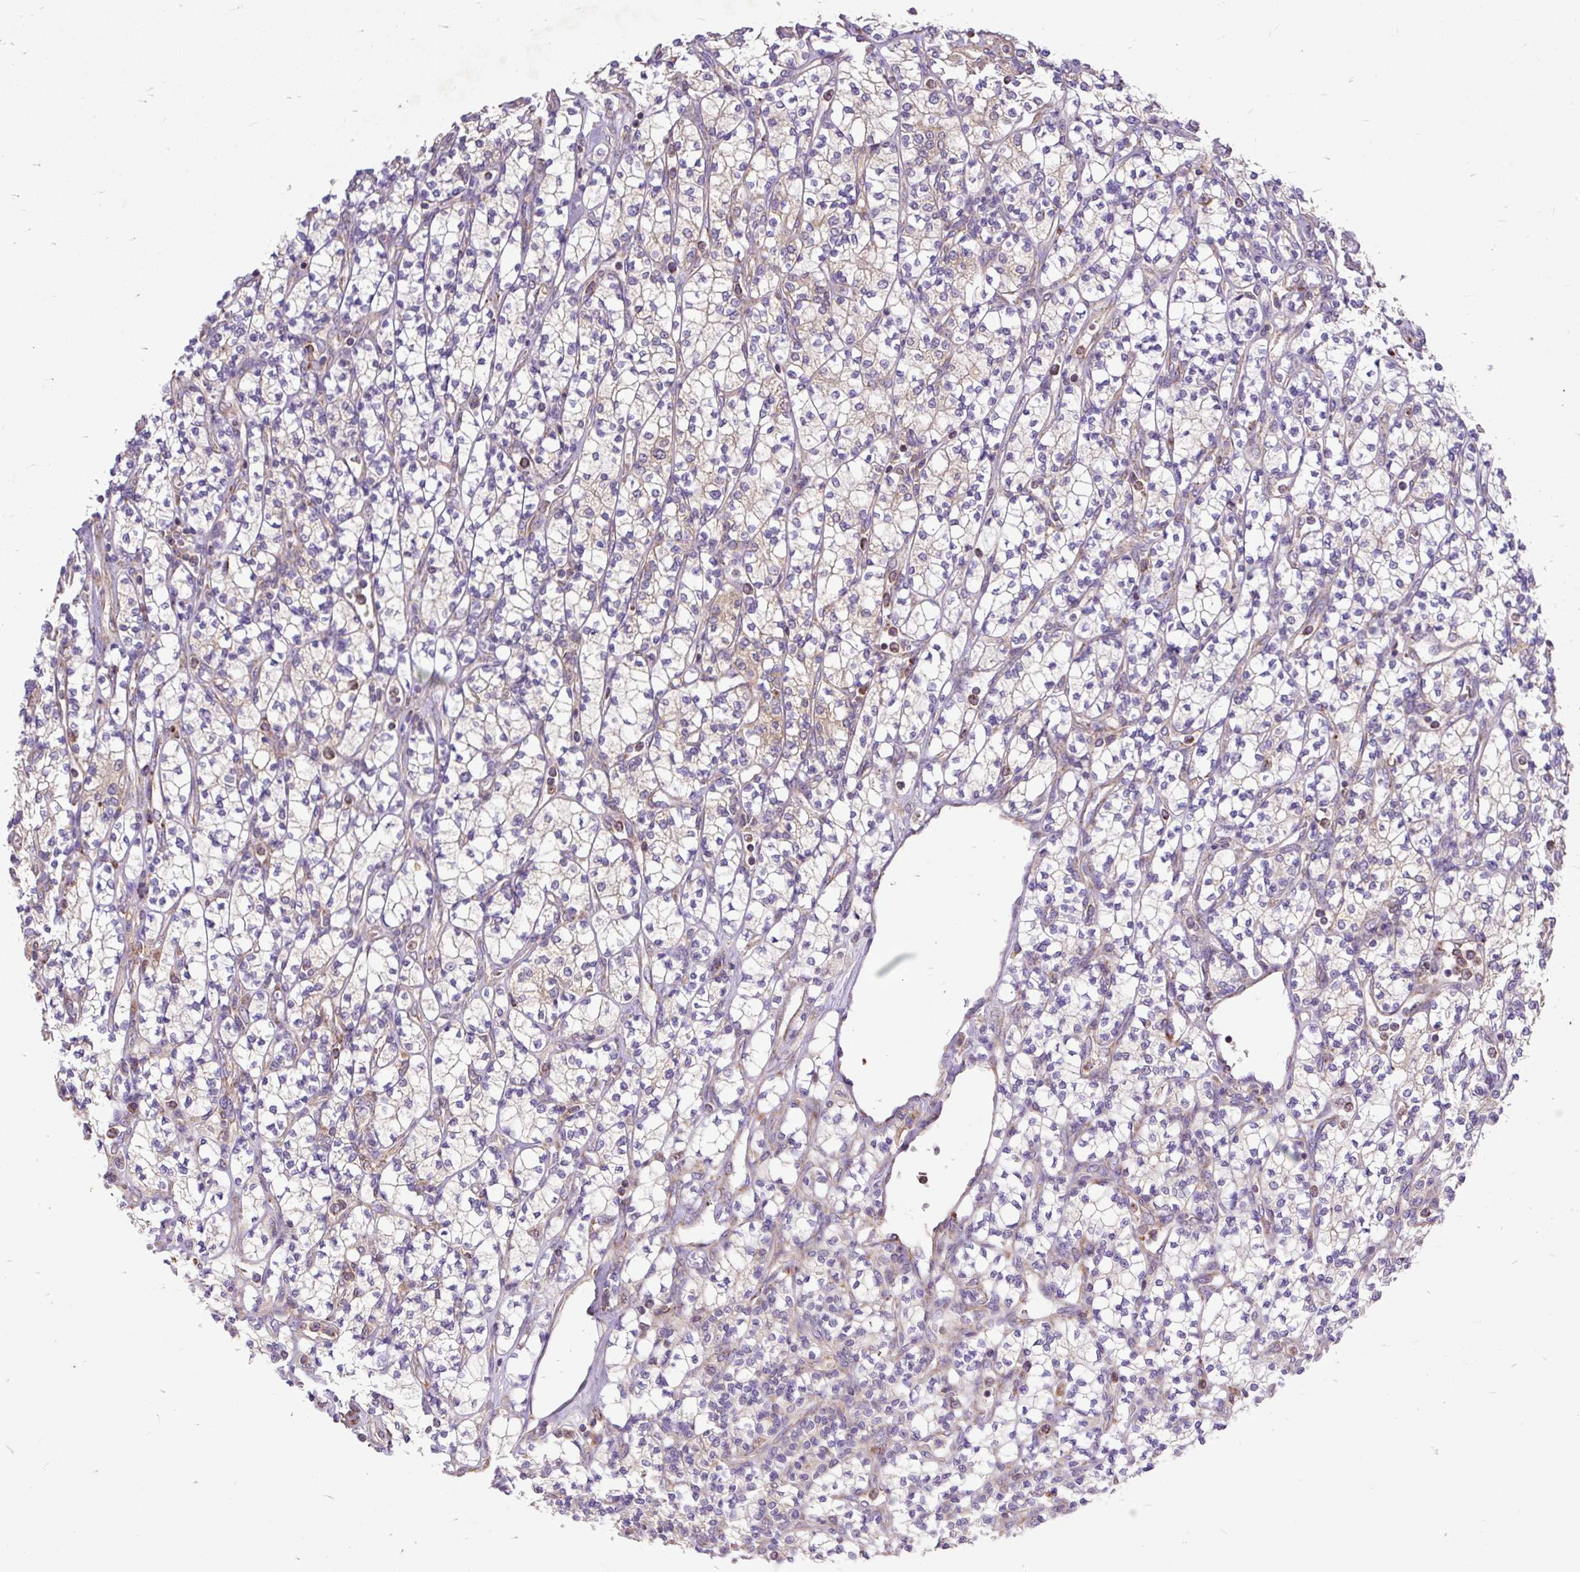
{"staining": {"intensity": "weak", "quantity": "25%-75%", "location": "cytoplasmic/membranous"}, "tissue": "renal cancer", "cell_type": "Tumor cells", "image_type": "cancer", "snomed": [{"axis": "morphology", "description": "Adenocarcinoma, NOS"}, {"axis": "topography", "description": "Kidney"}], "caption": "IHC histopathology image of neoplastic tissue: human renal cancer stained using immunohistochemistry shows low levels of weak protein expression localized specifically in the cytoplasmic/membranous of tumor cells, appearing as a cytoplasmic/membranous brown color.", "gene": "TOMM40", "patient": {"sex": "male", "age": 77}}